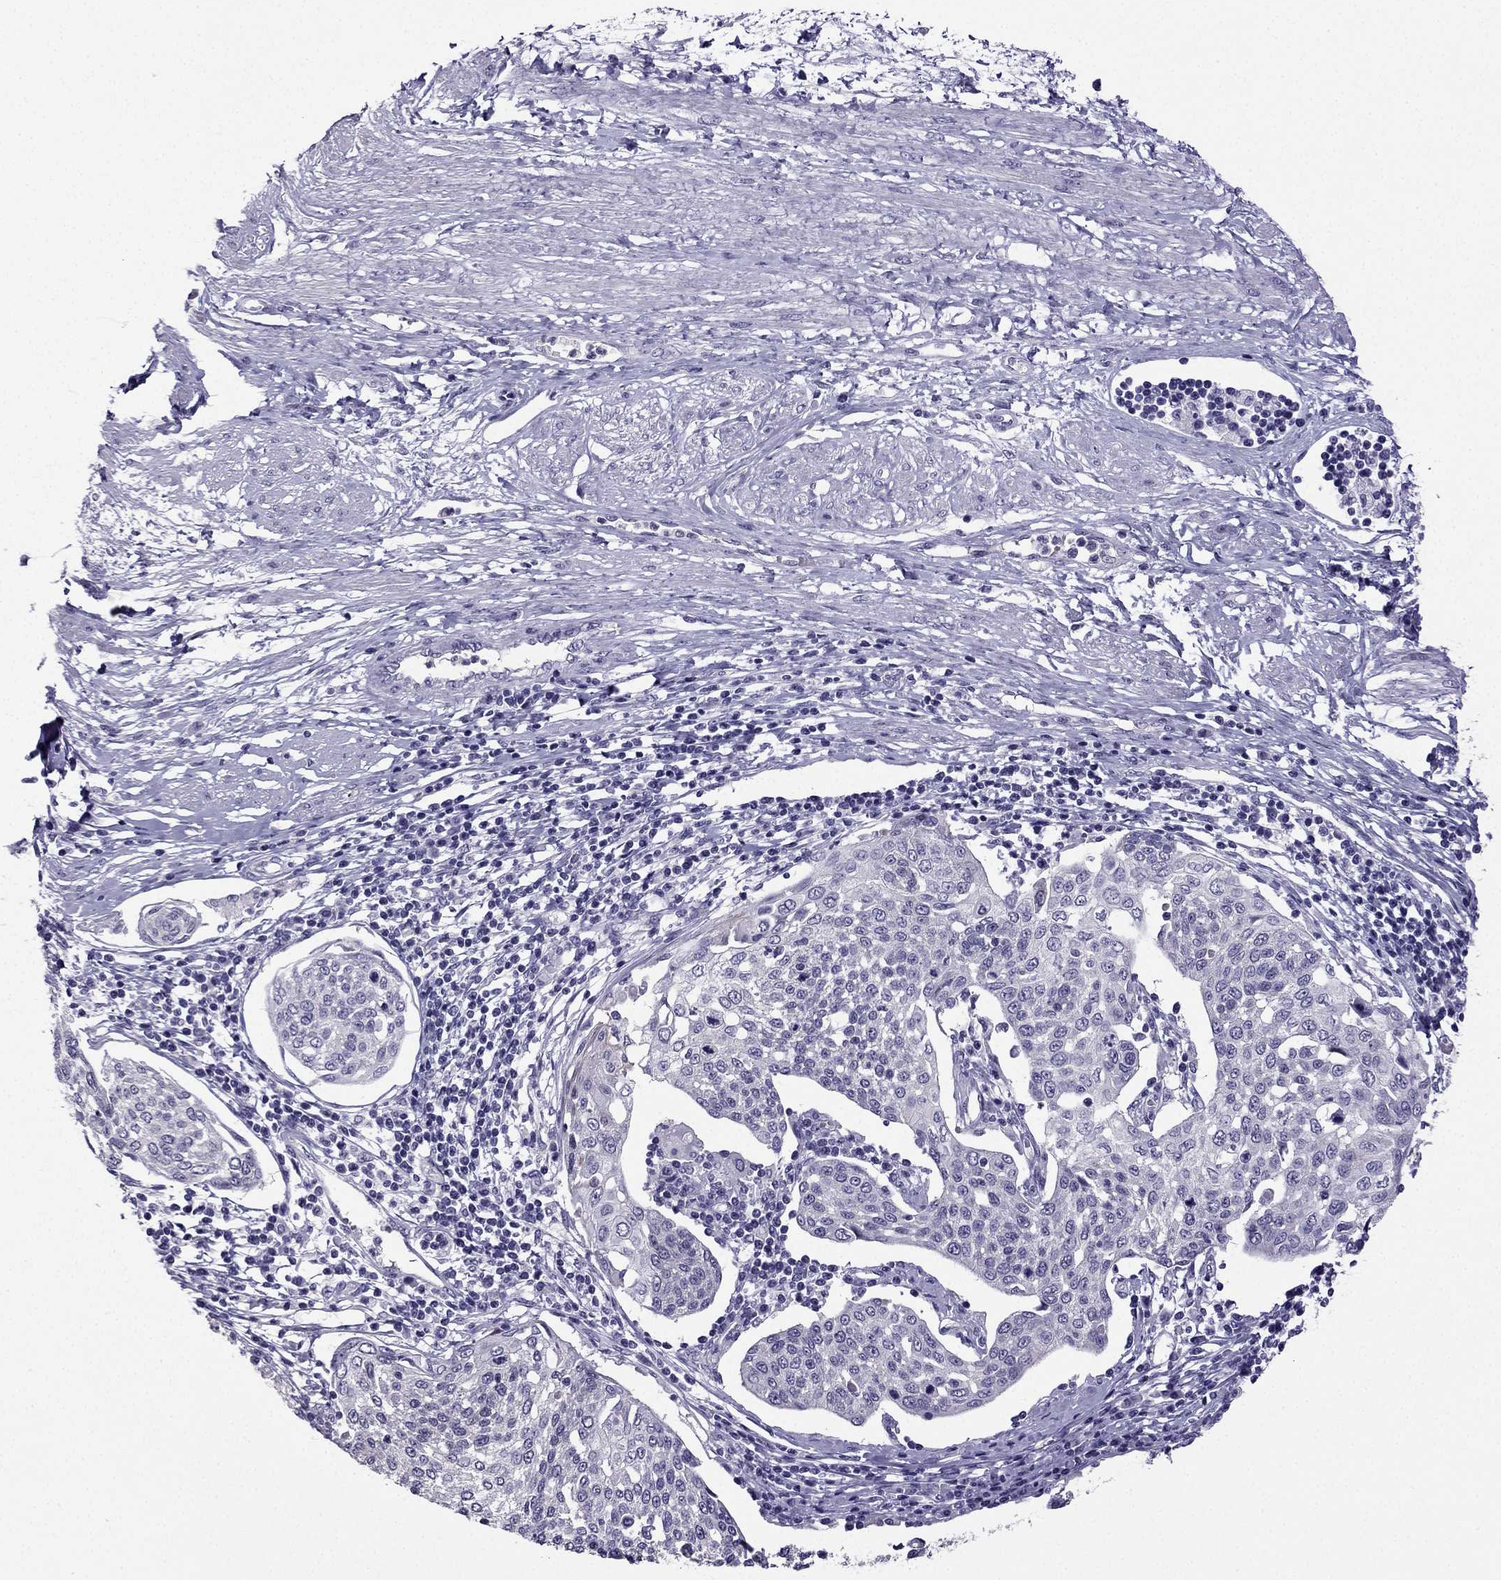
{"staining": {"intensity": "negative", "quantity": "none", "location": "none"}, "tissue": "cervical cancer", "cell_type": "Tumor cells", "image_type": "cancer", "snomed": [{"axis": "morphology", "description": "Squamous cell carcinoma, NOS"}, {"axis": "topography", "description": "Cervix"}], "caption": "This is an IHC histopathology image of squamous cell carcinoma (cervical). There is no staining in tumor cells.", "gene": "KCNJ10", "patient": {"sex": "female", "age": 34}}